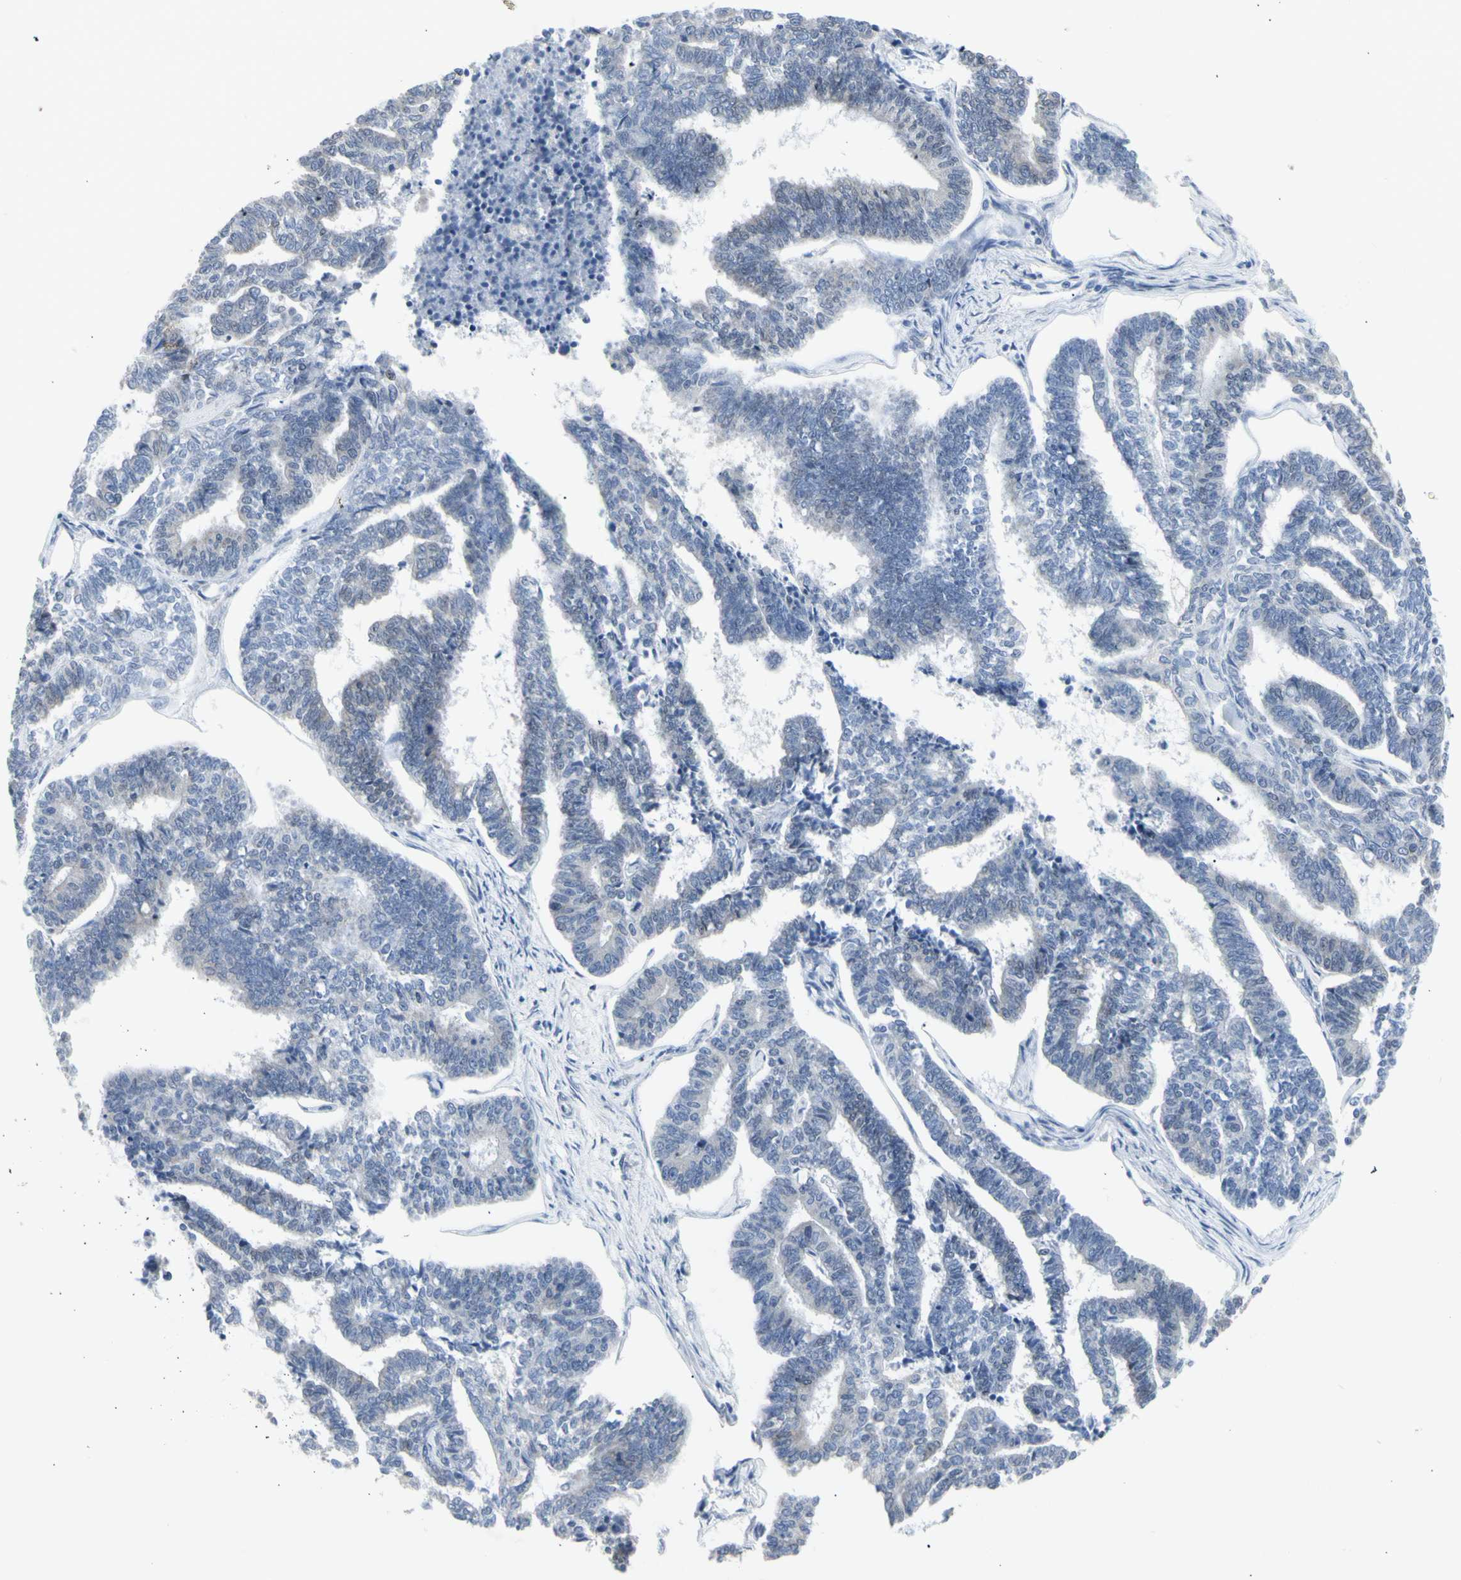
{"staining": {"intensity": "negative", "quantity": "none", "location": "none"}, "tissue": "endometrial cancer", "cell_type": "Tumor cells", "image_type": "cancer", "snomed": [{"axis": "morphology", "description": "Adenocarcinoma, NOS"}, {"axis": "topography", "description": "Endometrium"}], "caption": "A photomicrograph of human adenocarcinoma (endometrial) is negative for staining in tumor cells. The staining was performed using DAB (3,3'-diaminobenzidine) to visualize the protein expression in brown, while the nuclei were stained in blue with hematoxylin (Magnification: 20x).", "gene": "DHRS7B", "patient": {"sex": "female", "age": 70}}